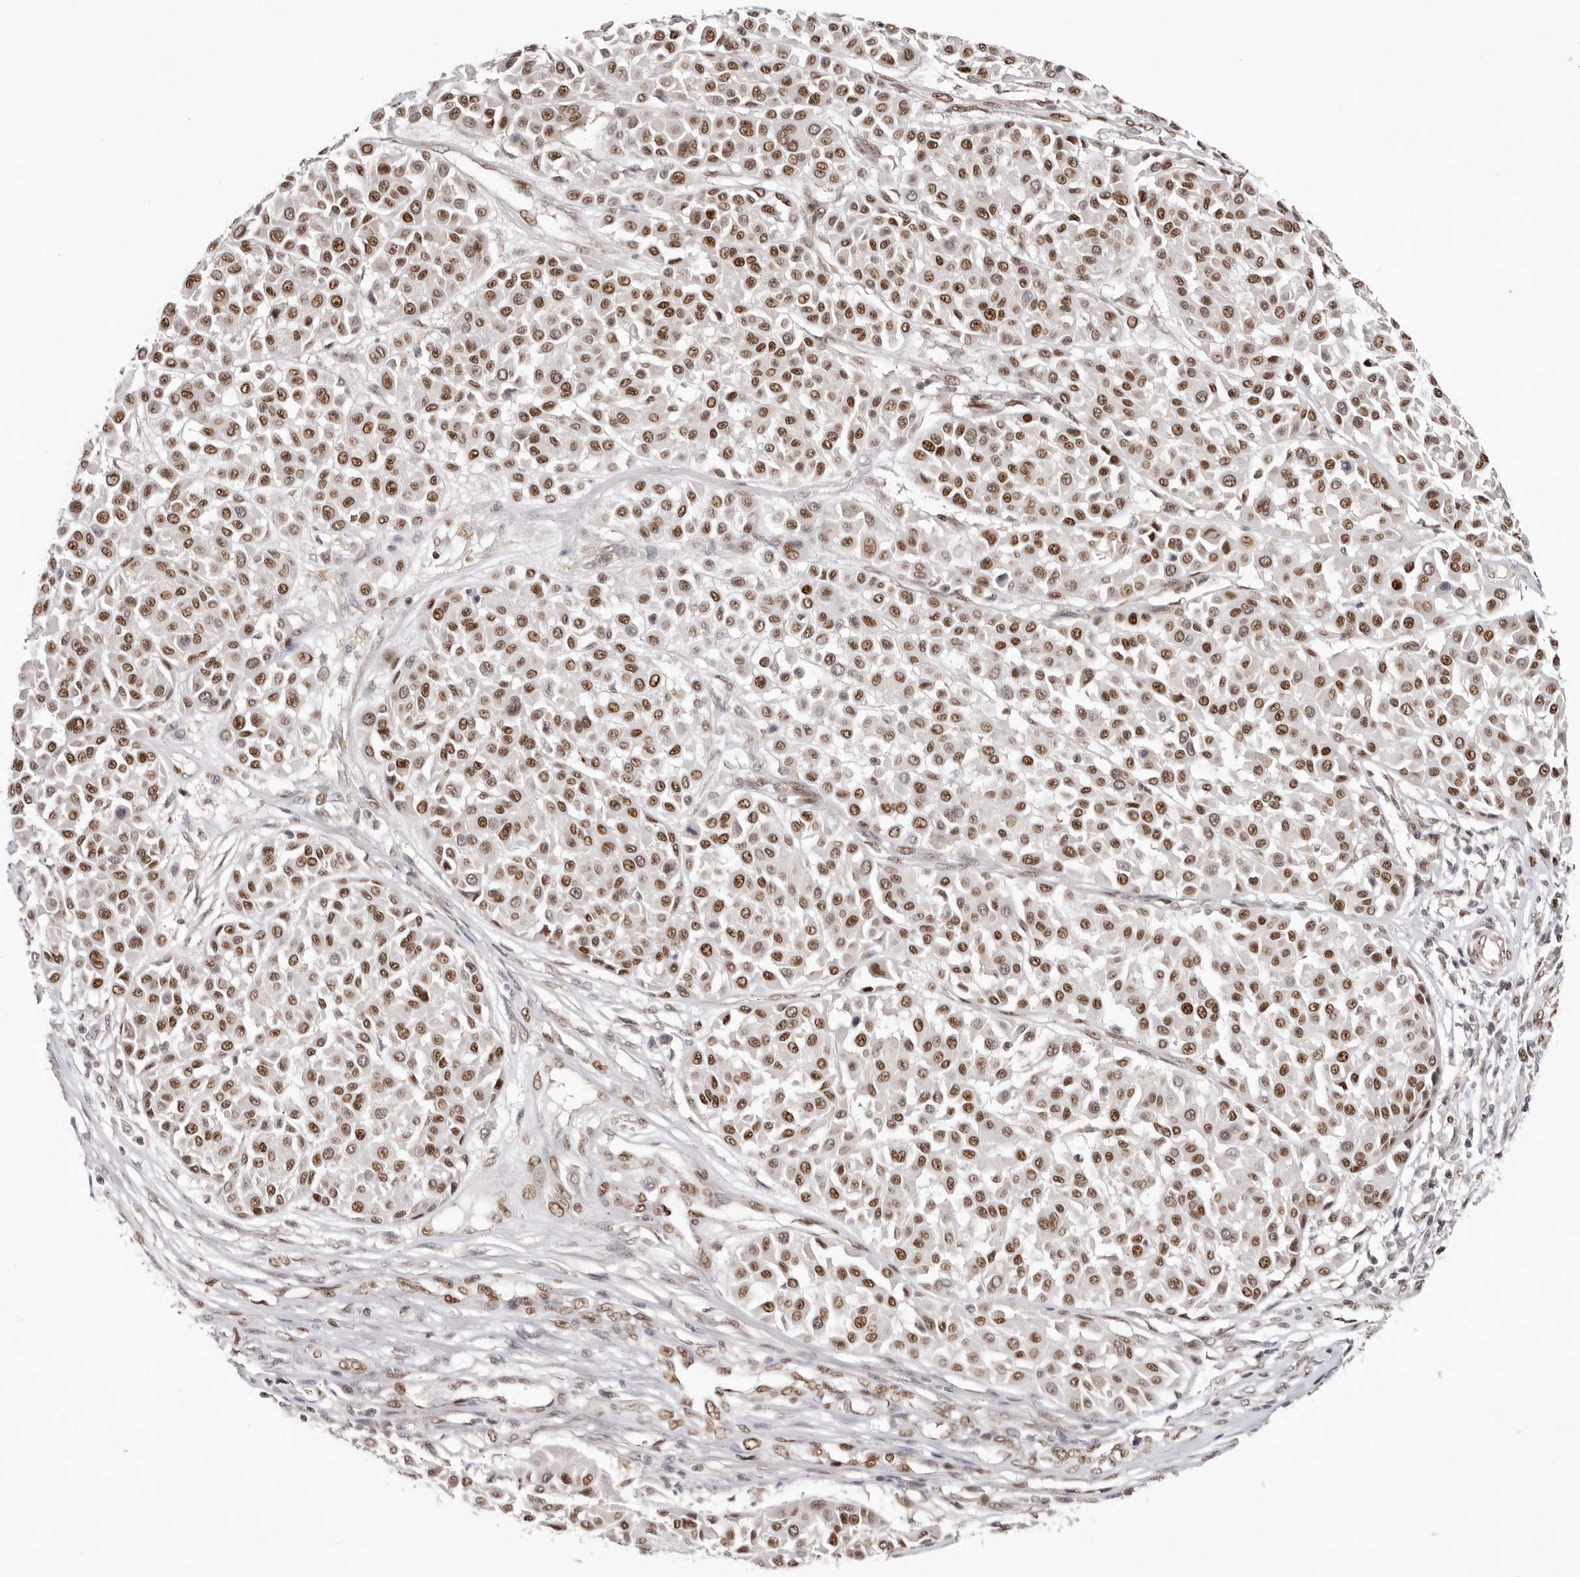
{"staining": {"intensity": "moderate", "quantity": ">75%", "location": "nuclear"}, "tissue": "melanoma", "cell_type": "Tumor cells", "image_type": "cancer", "snomed": [{"axis": "morphology", "description": "Malignant melanoma, Metastatic site"}, {"axis": "topography", "description": "Soft tissue"}], "caption": "A brown stain shows moderate nuclear positivity of a protein in malignant melanoma (metastatic site) tumor cells.", "gene": "SMAD7", "patient": {"sex": "male", "age": 41}}